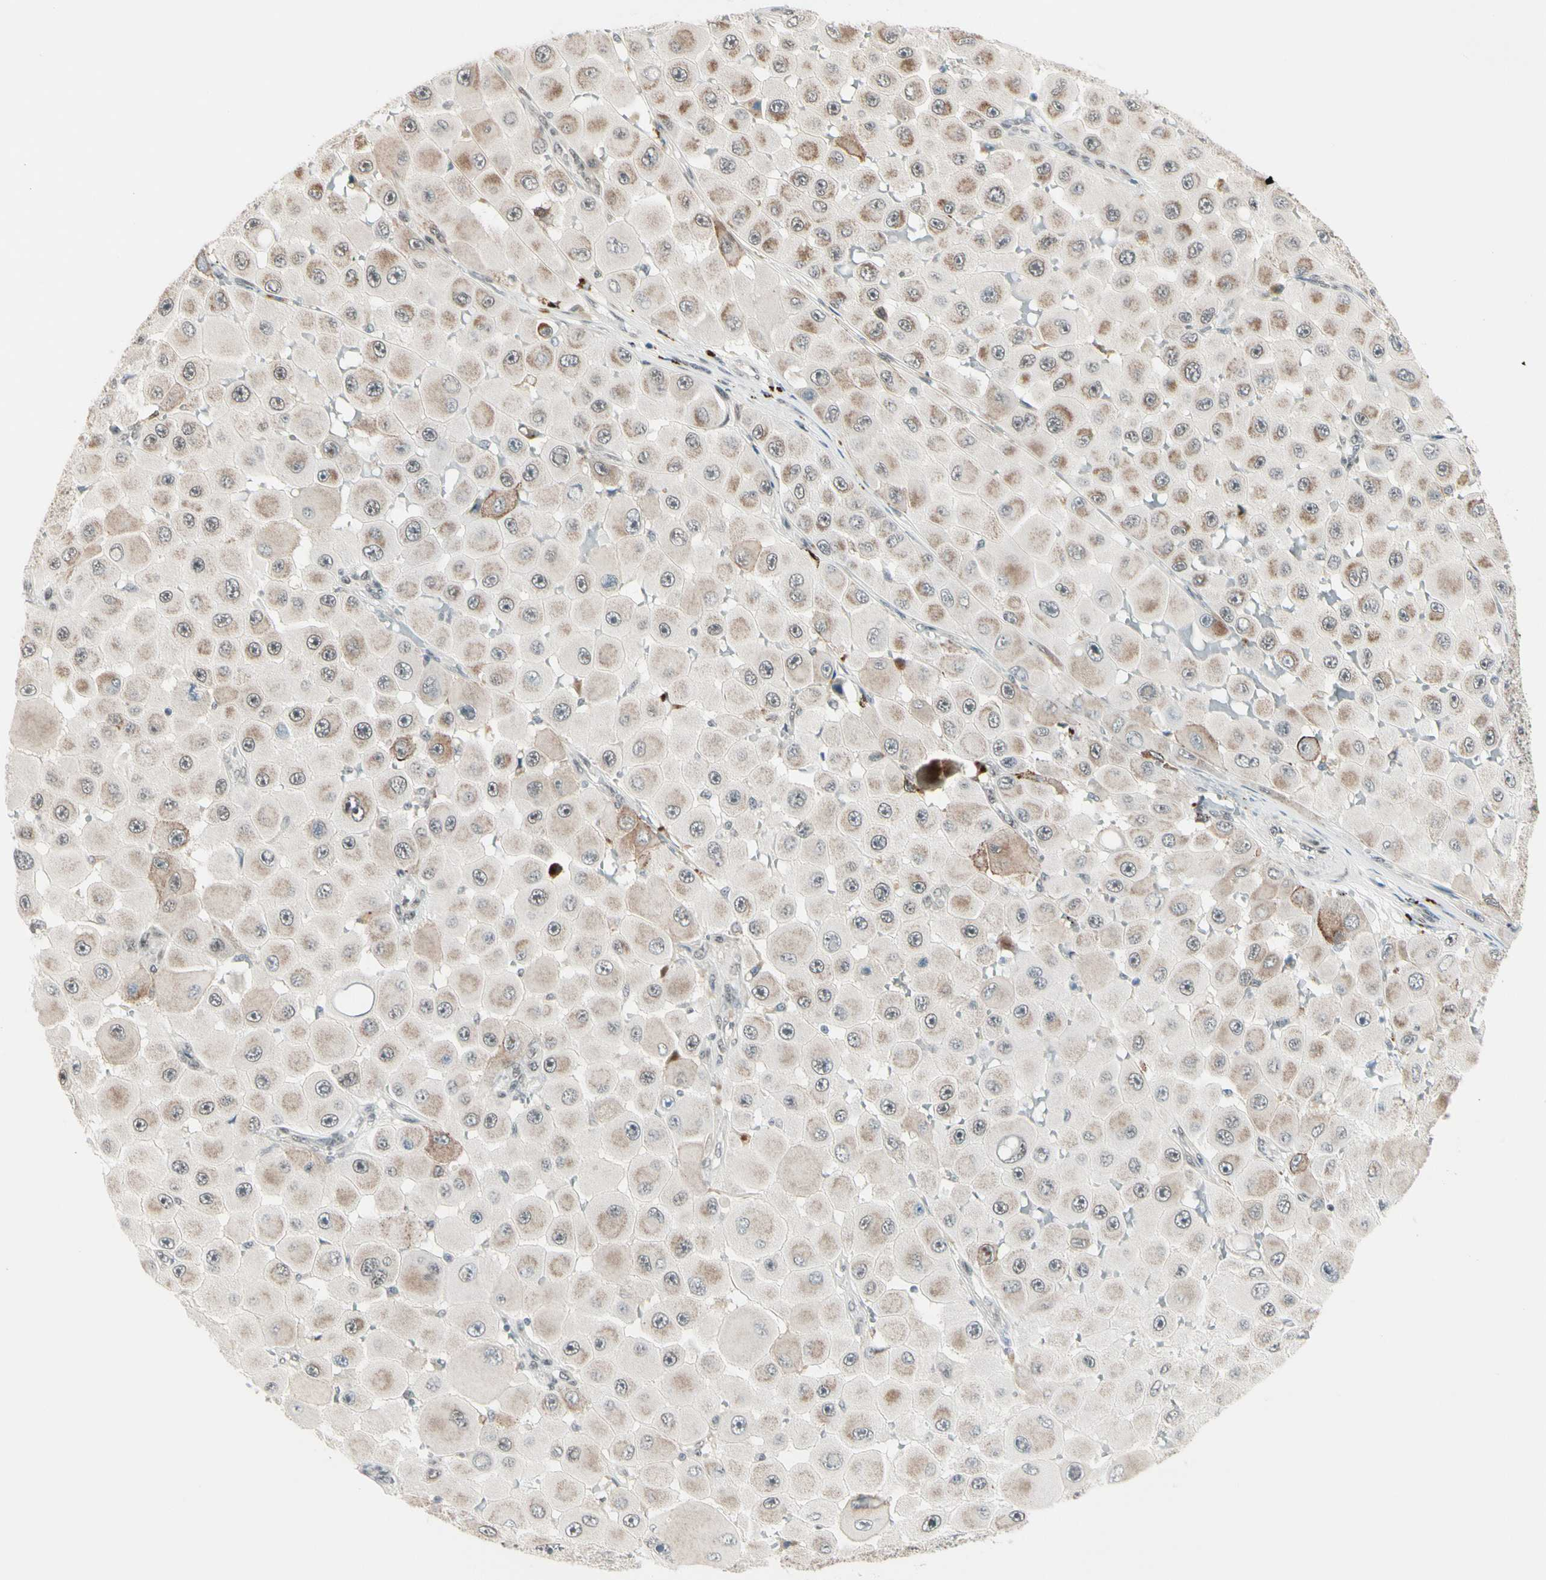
{"staining": {"intensity": "strong", "quantity": "25%-75%", "location": "cytoplasmic/membranous,nuclear"}, "tissue": "melanoma", "cell_type": "Tumor cells", "image_type": "cancer", "snomed": [{"axis": "morphology", "description": "Malignant melanoma, NOS"}, {"axis": "topography", "description": "Skin"}], "caption": "Tumor cells demonstrate high levels of strong cytoplasmic/membranous and nuclear staining in about 25%-75% of cells in human melanoma.", "gene": "CHAMP1", "patient": {"sex": "female", "age": 81}}